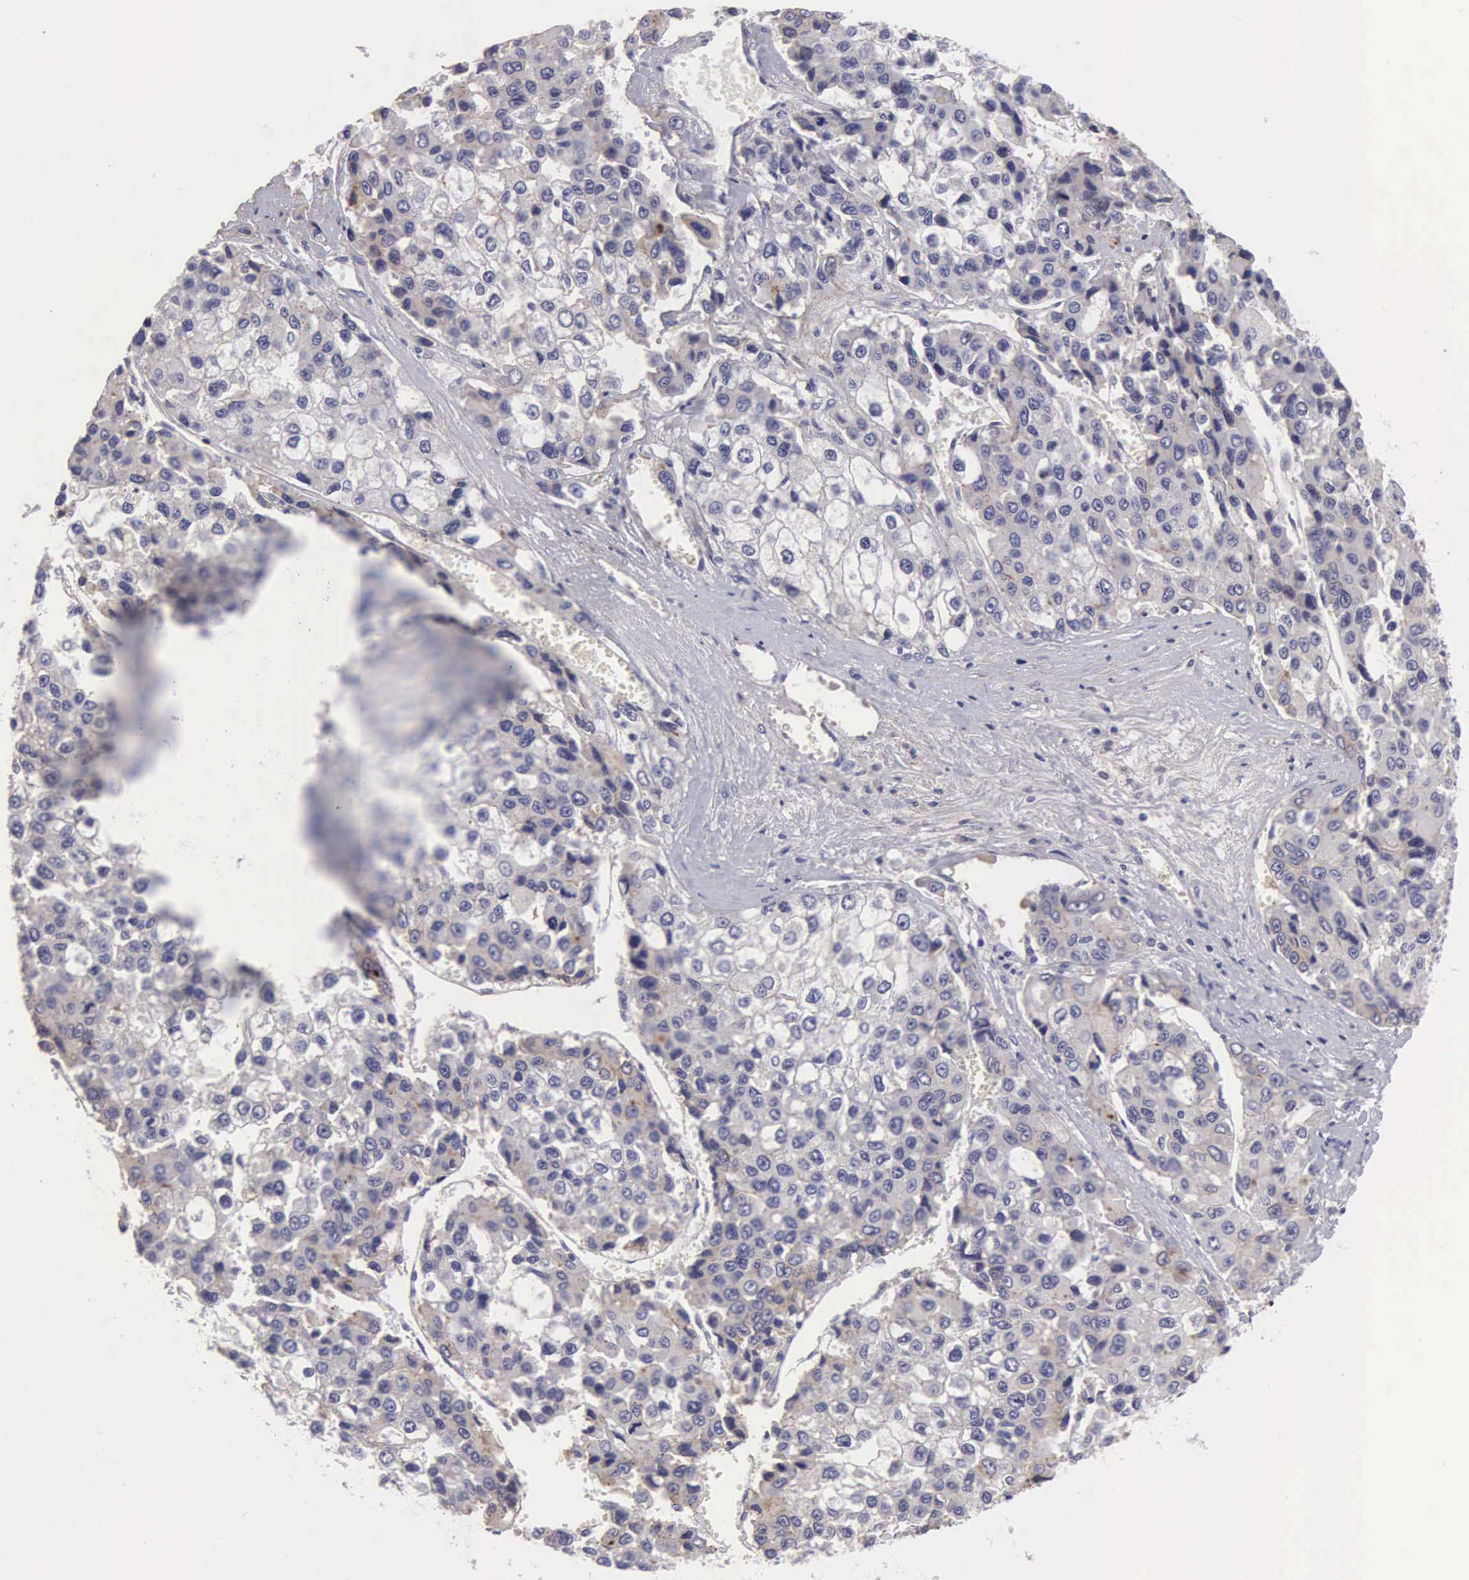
{"staining": {"intensity": "negative", "quantity": "none", "location": "none"}, "tissue": "liver cancer", "cell_type": "Tumor cells", "image_type": "cancer", "snomed": [{"axis": "morphology", "description": "Carcinoma, Hepatocellular, NOS"}, {"axis": "topography", "description": "Liver"}], "caption": "Immunohistochemical staining of human liver cancer demonstrates no significant positivity in tumor cells. Brightfield microscopy of IHC stained with DAB (brown) and hematoxylin (blue), captured at high magnification.", "gene": "CLU", "patient": {"sex": "female", "age": 66}}